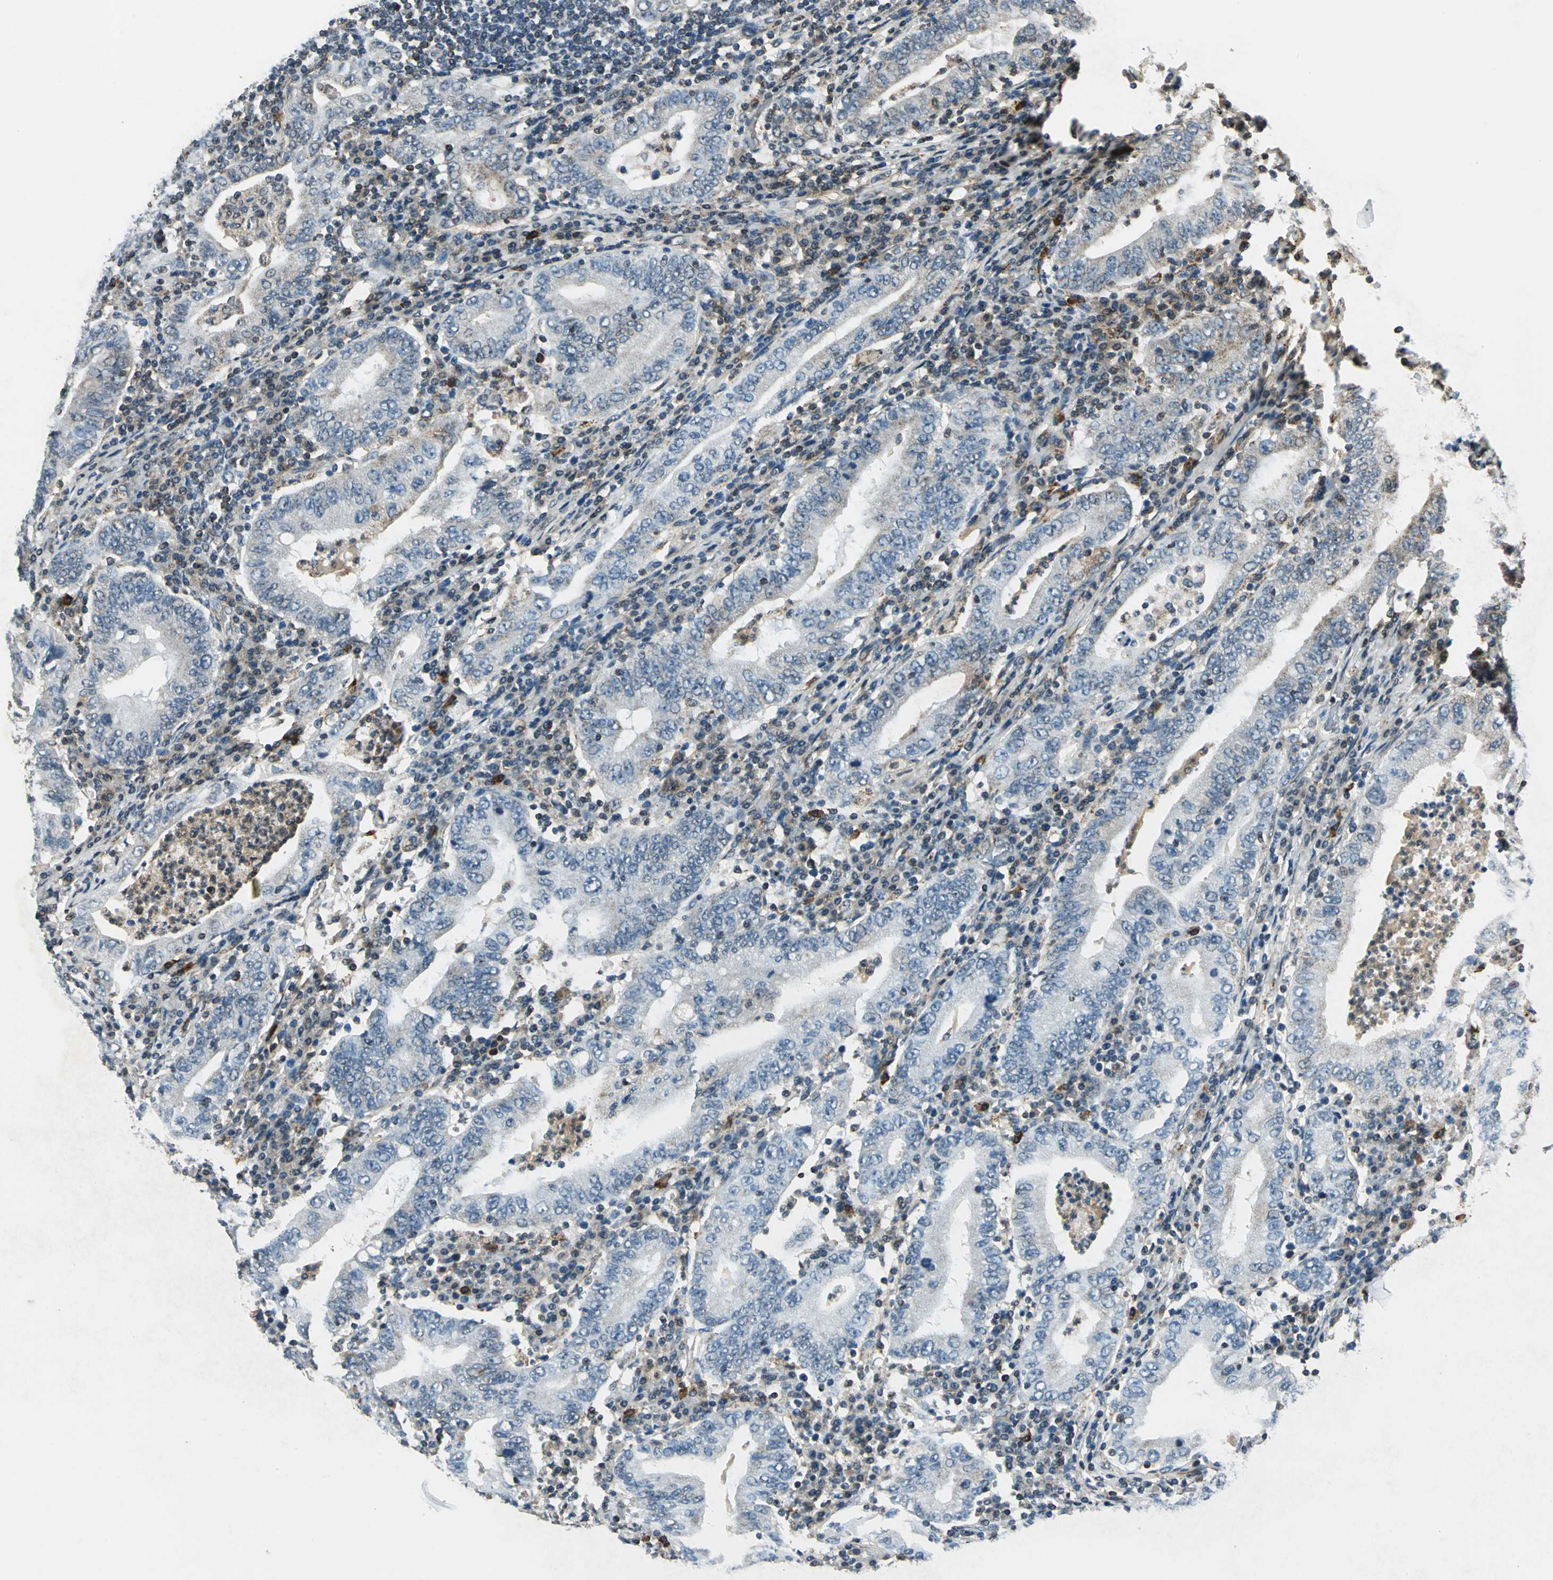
{"staining": {"intensity": "moderate", "quantity": "25%-75%", "location": "cytoplasmic/membranous"}, "tissue": "stomach cancer", "cell_type": "Tumor cells", "image_type": "cancer", "snomed": [{"axis": "morphology", "description": "Normal tissue, NOS"}, {"axis": "morphology", "description": "Adenocarcinoma, NOS"}, {"axis": "topography", "description": "Esophagus"}, {"axis": "topography", "description": "Stomach, upper"}, {"axis": "topography", "description": "Peripheral nerve tissue"}], "caption": "A brown stain labels moderate cytoplasmic/membranous positivity of a protein in human adenocarcinoma (stomach) tumor cells.", "gene": "NUDT2", "patient": {"sex": "male", "age": 62}}